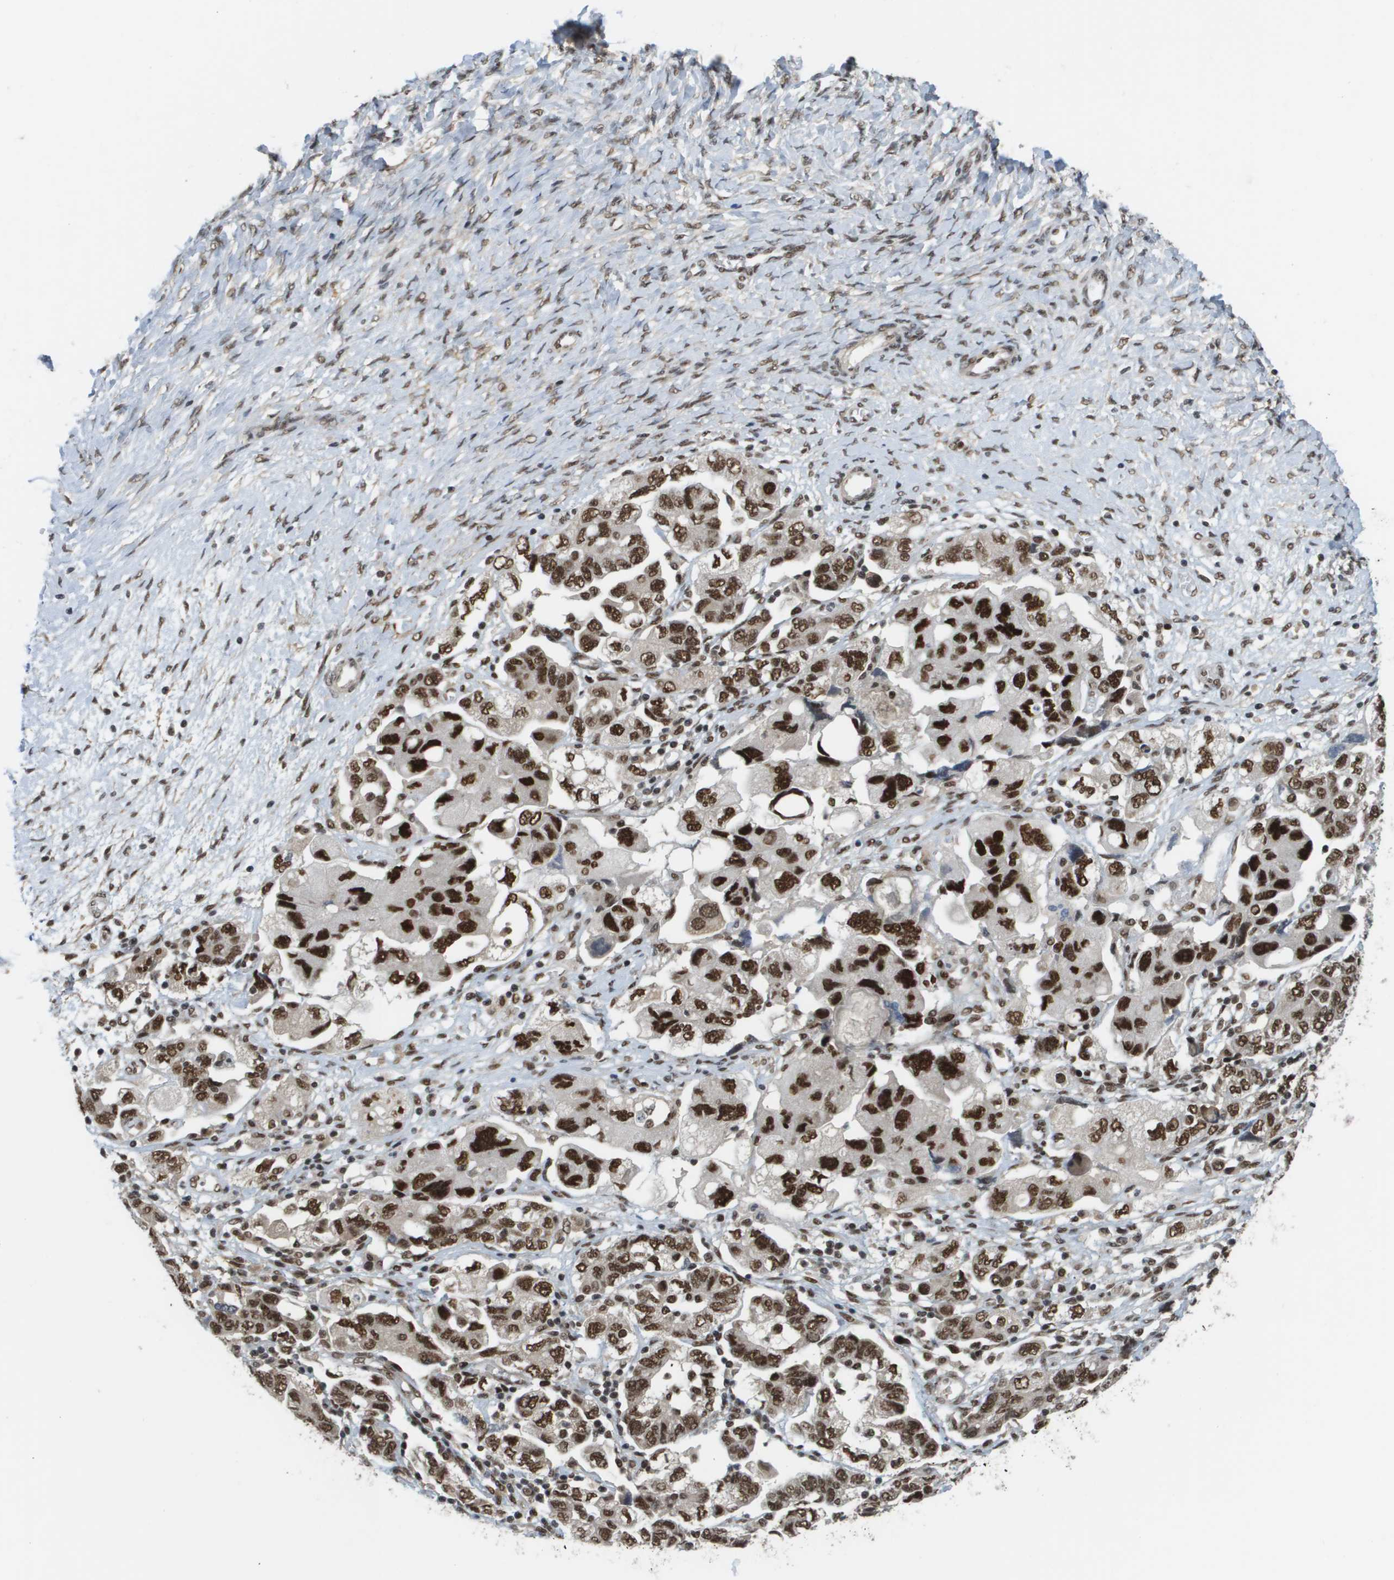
{"staining": {"intensity": "strong", "quantity": ">75%", "location": "nuclear"}, "tissue": "ovarian cancer", "cell_type": "Tumor cells", "image_type": "cancer", "snomed": [{"axis": "morphology", "description": "Carcinoma, NOS"}, {"axis": "morphology", "description": "Cystadenocarcinoma, serous, NOS"}, {"axis": "topography", "description": "Ovary"}], "caption": "Strong nuclear expression is identified in about >75% of tumor cells in carcinoma (ovarian). (IHC, brightfield microscopy, high magnification).", "gene": "PRCC", "patient": {"sex": "female", "age": 69}}